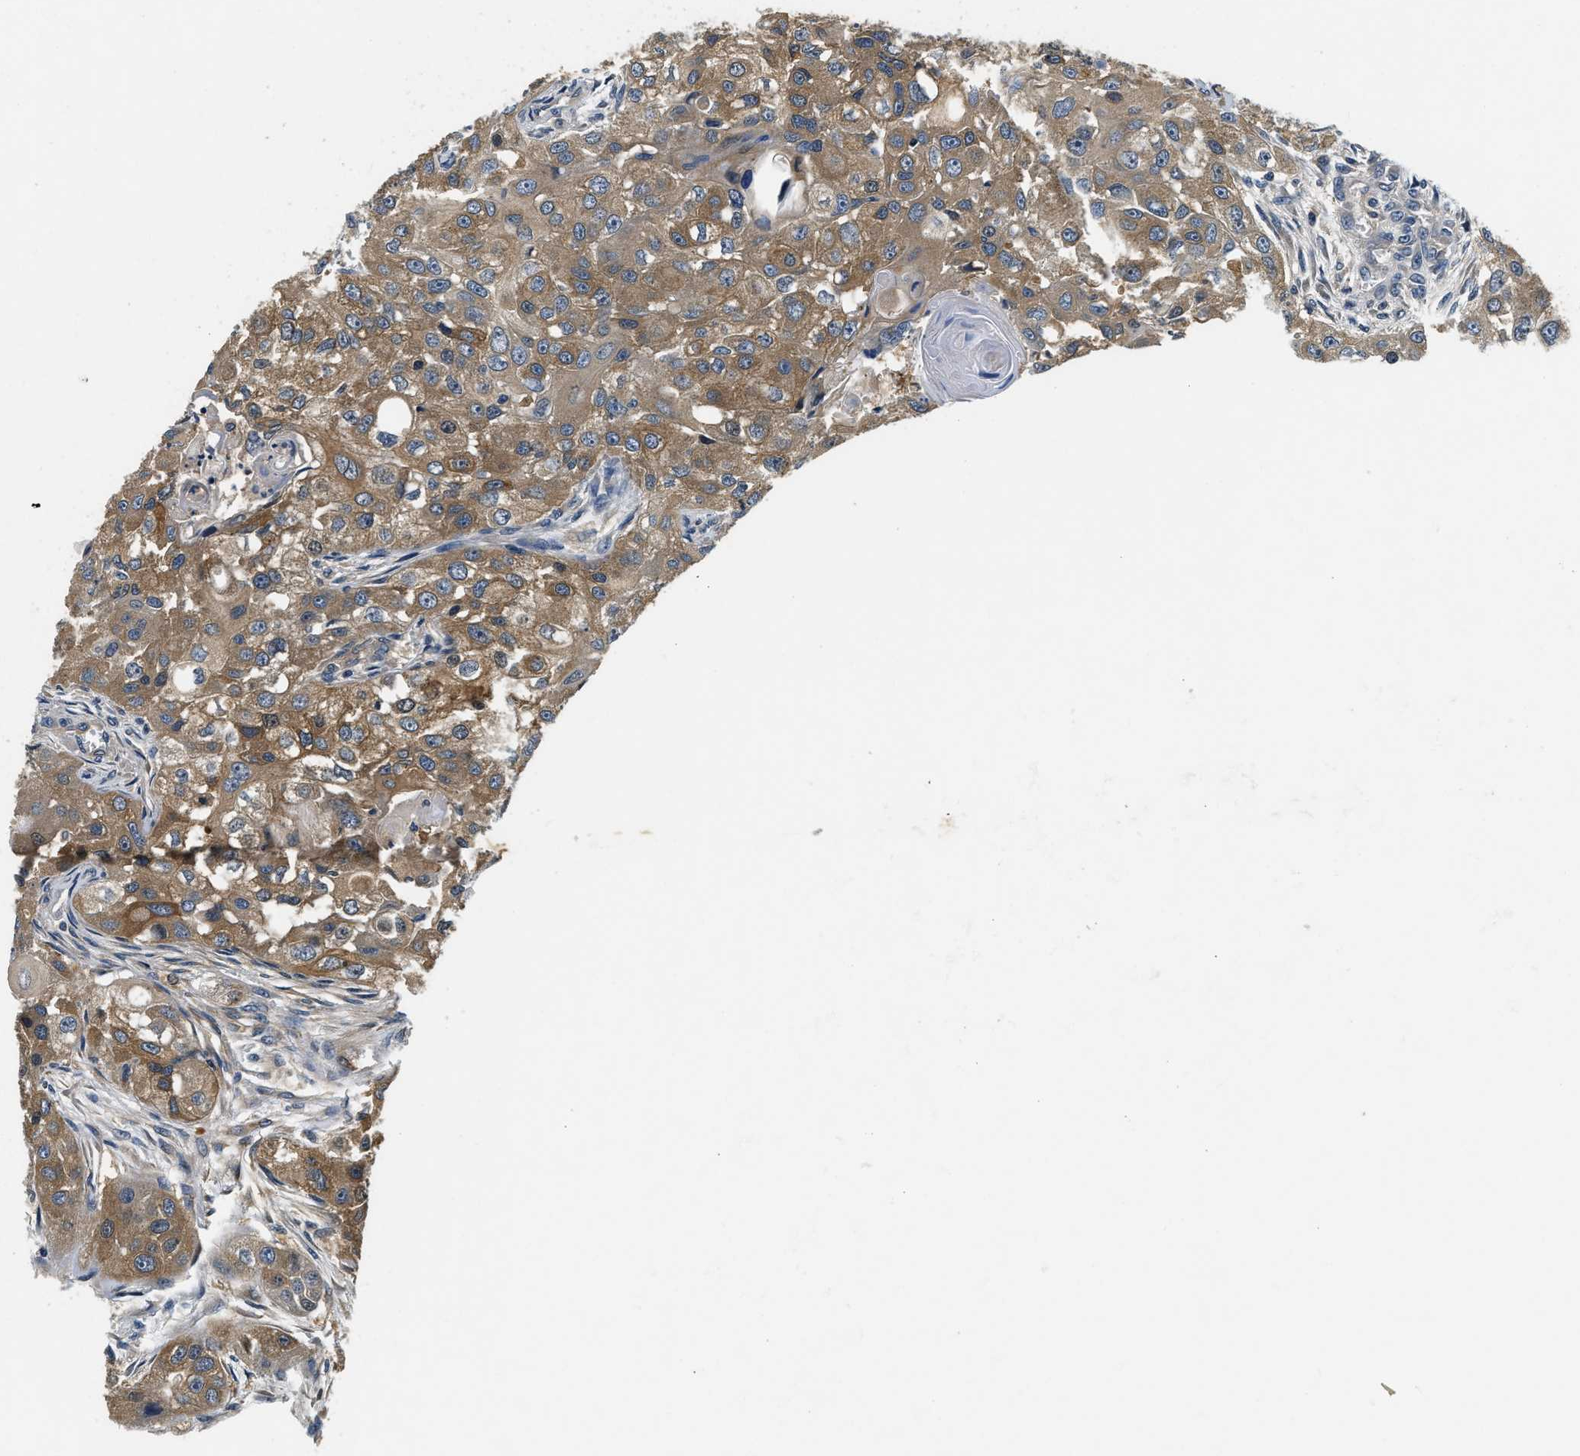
{"staining": {"intensity": "moderate", "quantity": ">75%", "location": "cytoplasmic/membranous"}, "tissue": "head and neck cancer", "cell_type": "Tumor cells", "image_type": "cancer", "snomed": [{"axis": "morphology", "description": "Normal tissue, NOS"}, {"axis": "morphology", "description": "Squamous cell carcinoma, NOS"}, {"axis": "topography", "description": "Skeletal muscle"}, {"axis": "topography", "description": "Head-Neck"}], "caption": "Head and neck cancer (squamous cell carcinoma) stained for a protein reveals moderate cytoplasmic/membranous positivity in tumor cells.", "gene": "RESF1", "patient": {"sex": "male", "age": 51}}